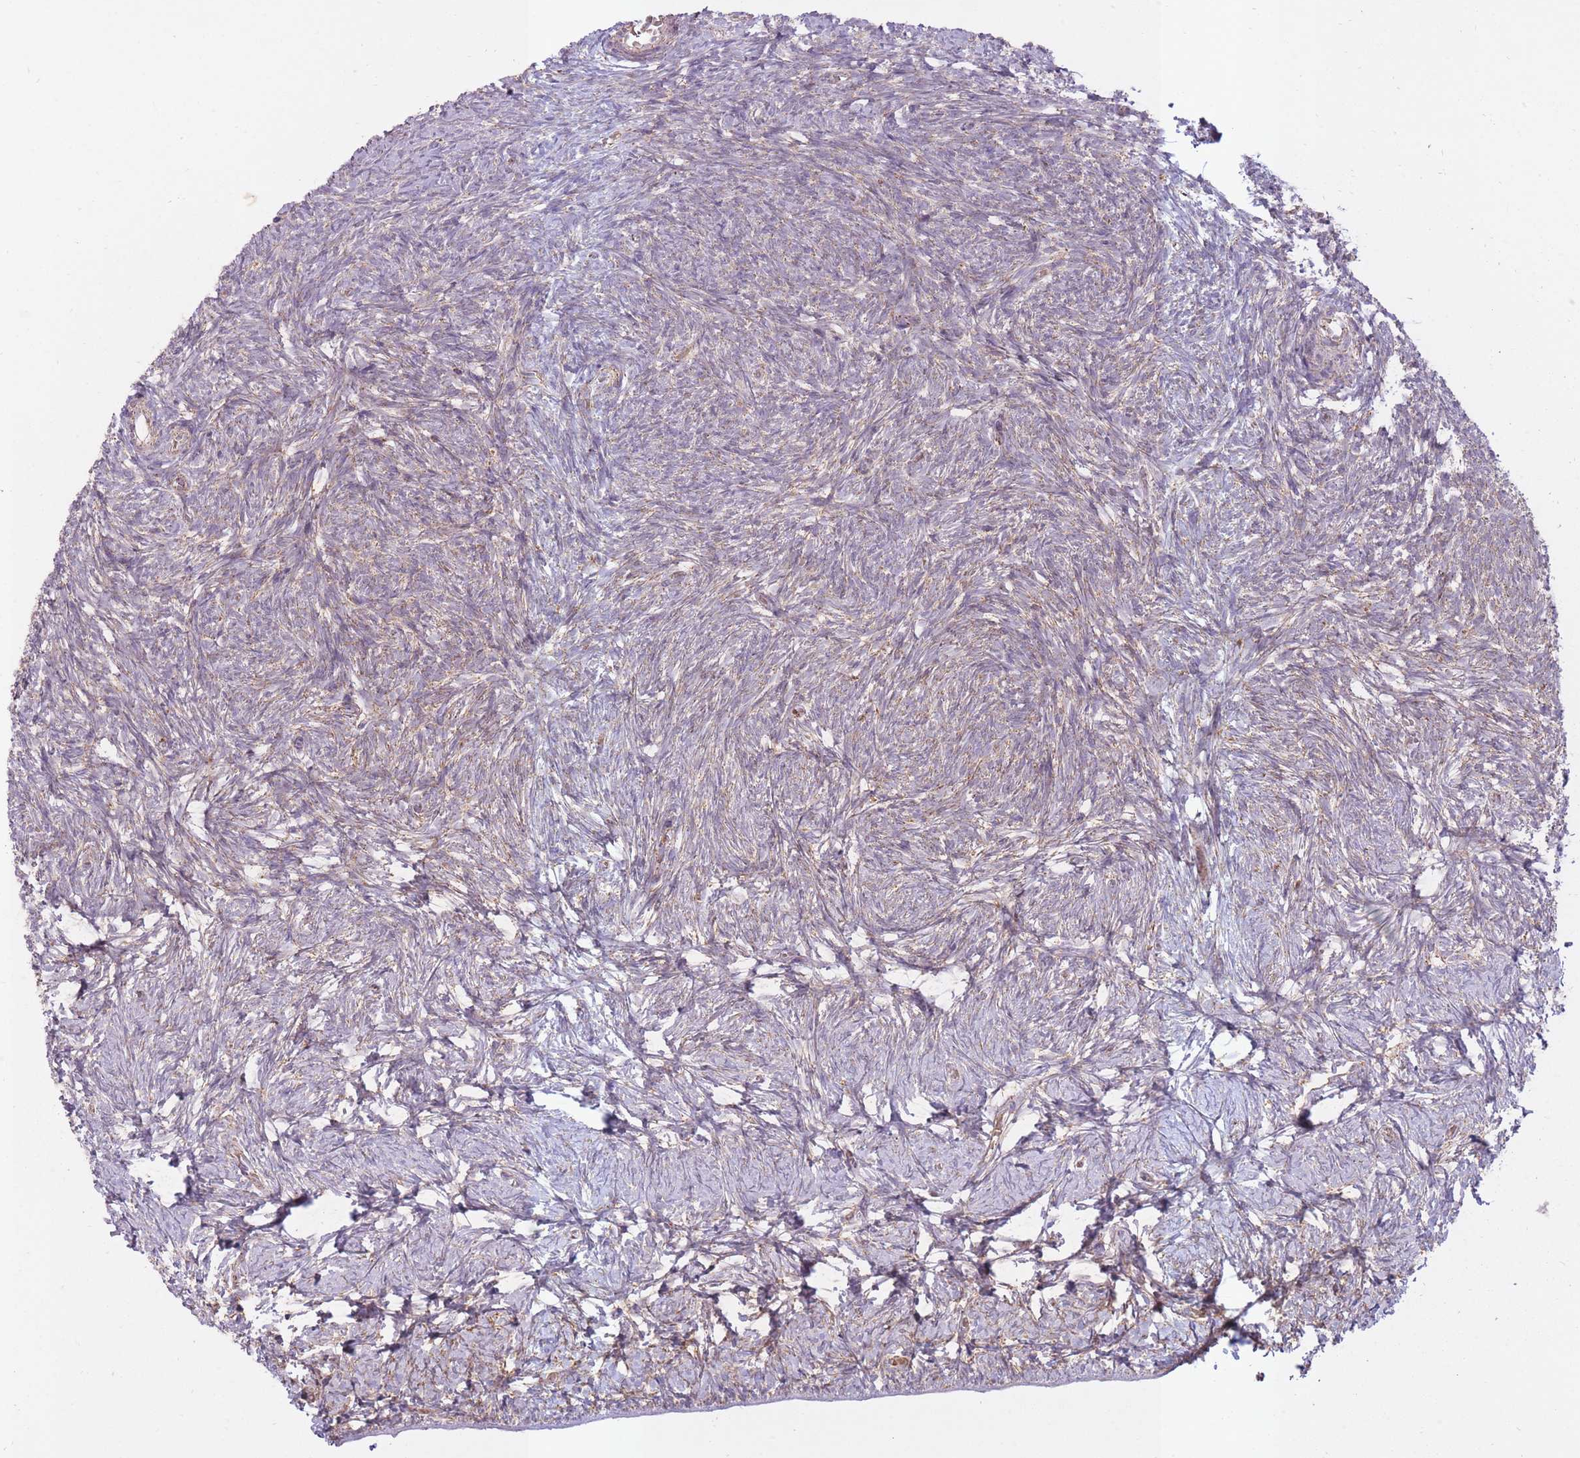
{"staining": {"intensity": "negative", "quantity": "none", "location": "none"}, "tissue": "ovary", "cell_type": "Ovarian stroma cells", "image_type": "normal", "snomed": [{"axis": "morphology", "description": "Normal tissue, NOS"}, {"axis": "topography", "description": "Ovary"}], "caption": "Ovarian stroma cells show no significant staining in unremarkable ovary. (DAB (3,3'-diaminobenzidine) IHC, high magnification).", "gene": "LIN7C", "patient": {"sex": "female", "age": 39}}